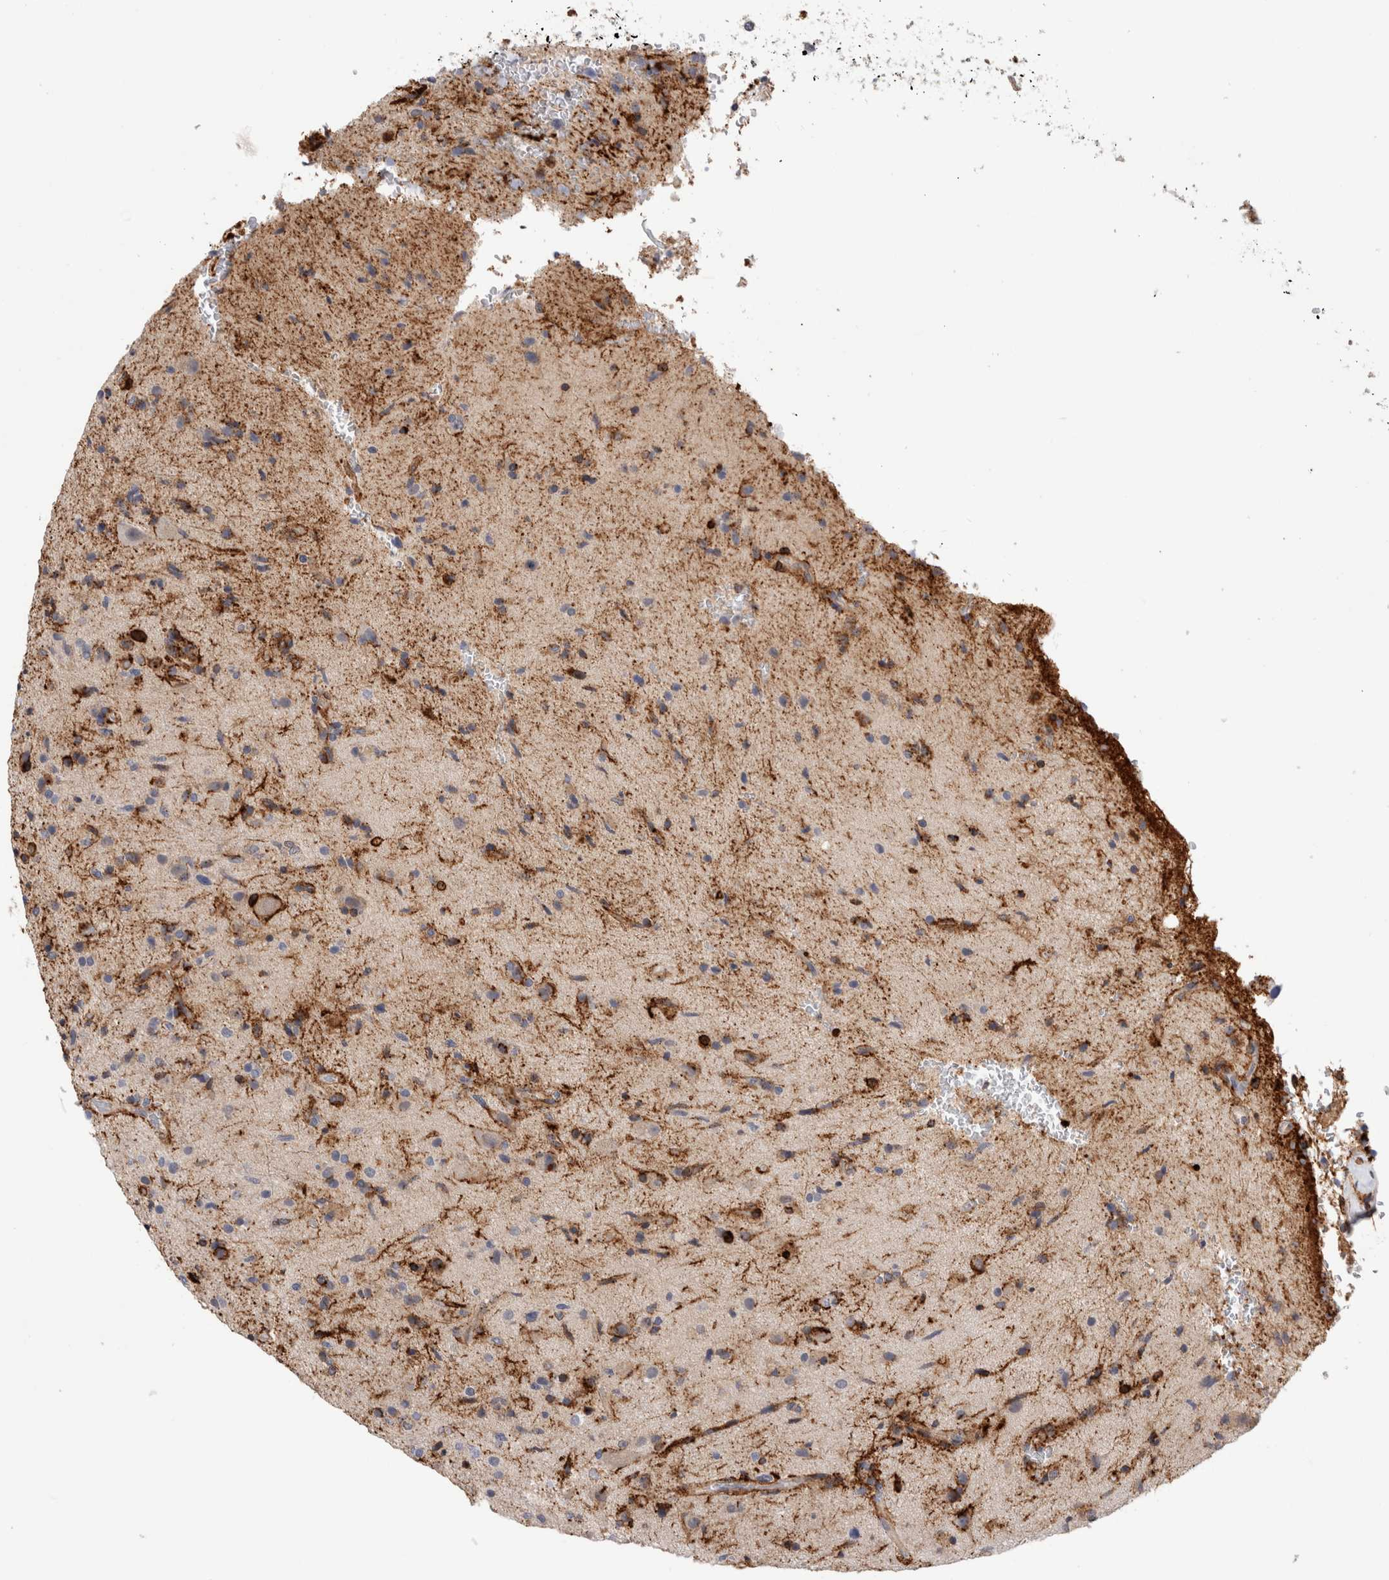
{"staining": {"intensity": "negative", "quantity": "none", "location": "none"}, "tissue": "glioma", "cell_type": "Tumor cells", "image_type": "cancer", "snomed": [{"axis": "morphology", "description": "Glioma, malignant, High grade"}, {"axis": "topography", "description": "Brain"}], "caption": "Immunohistochemistry (IHC) image of glioma stained for a protein (brown), which exhibits no positivity in tumor cells.", "gene": "CCDC88B", "patient": {"sex": "male", "age": 72}}